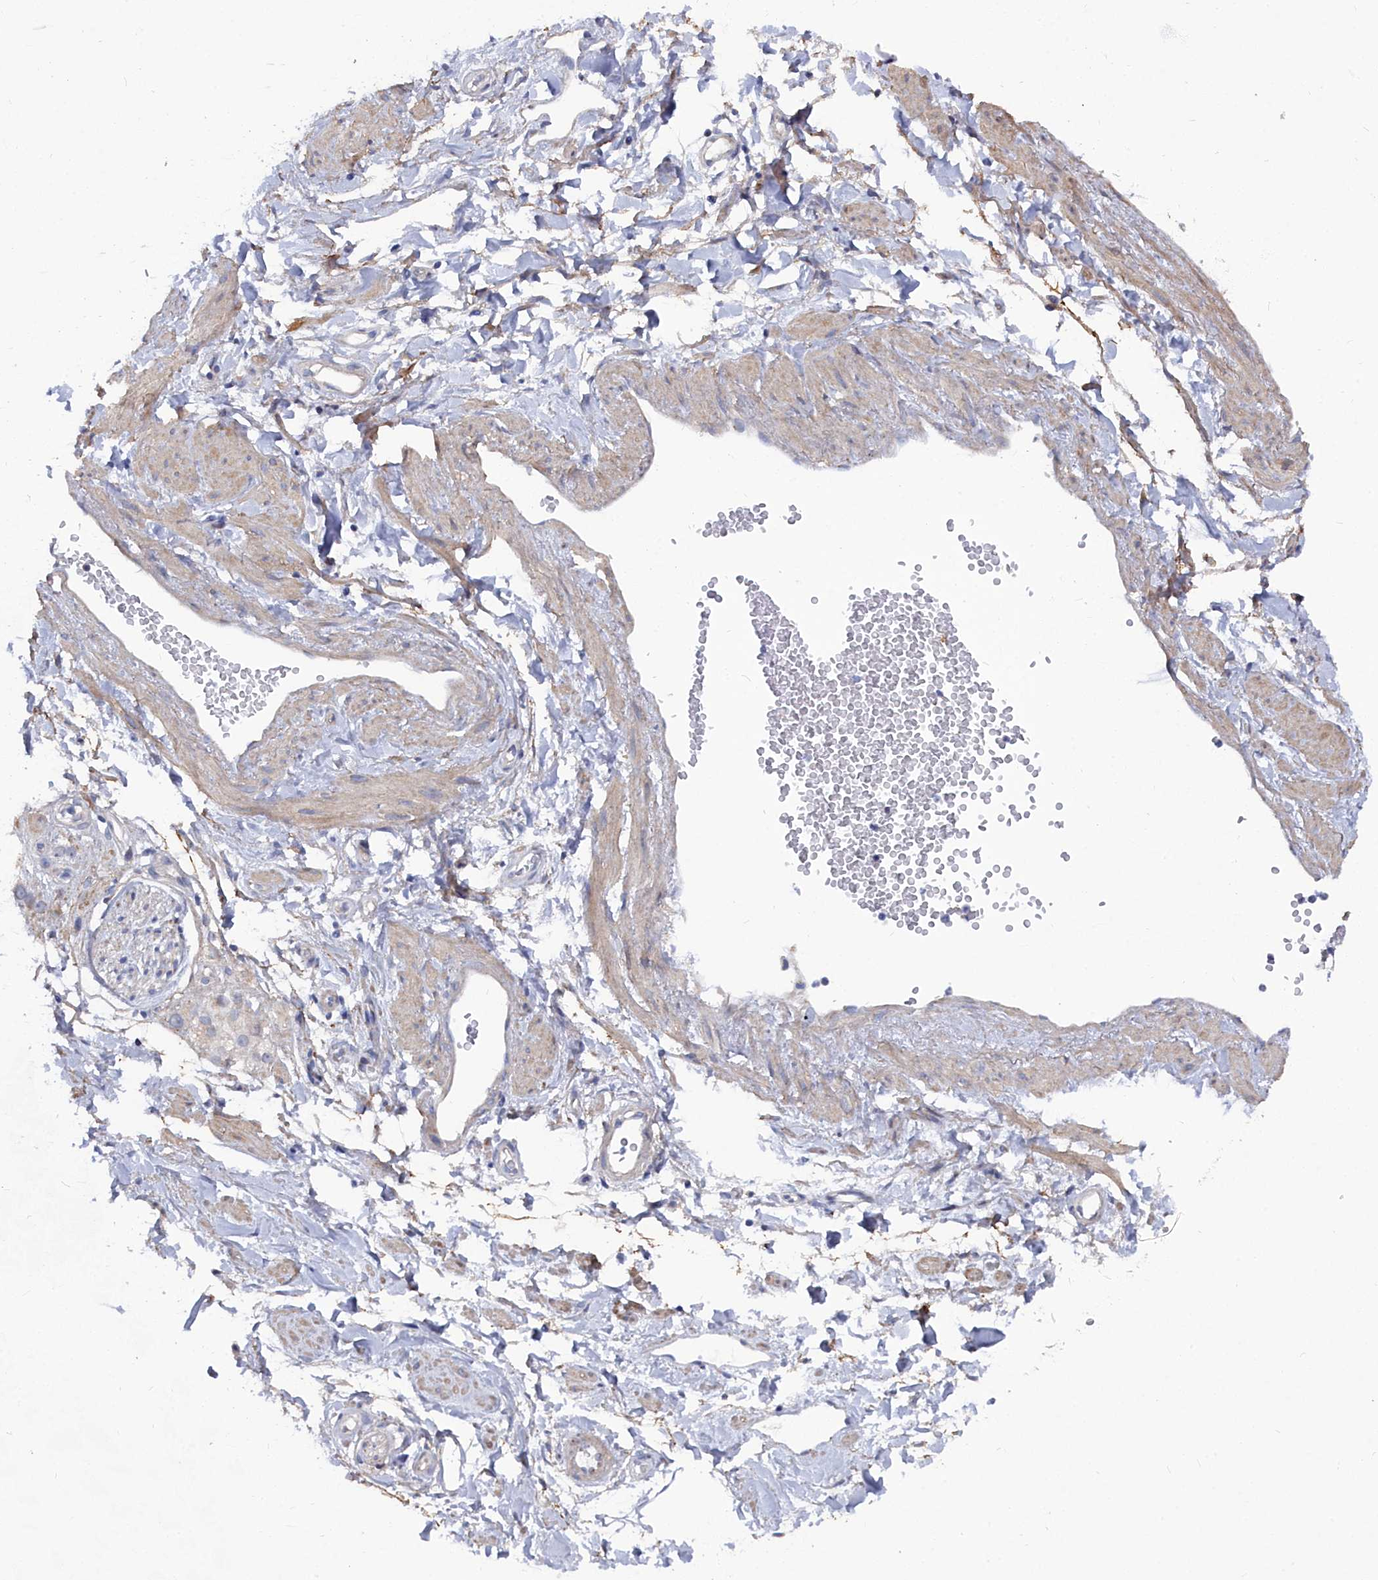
{"staining": {"intensity": "negative", "quantity": "none", "location": "none"}, "tissue": "adipose tissue", "cell_type": "Adipocytes", "image_type": "normal", "snomed": [{"axis": "morphology", "description": "Normal tissue, NOS"}, {"axis": "topography", "description": "Soft tissue"}, {"axis": "topography", "description": "Adipose tissue"}, {"axis": "topography", "description": "Vascular tissue"}, {"axis": "topography", "description": "Peripheral nerve tissue"}], "caption": "This is an IHC micrograph of benign adipose tissue. There is no staining in adipocytes.", "gene": "SHISAL2A", "patient": {"sex": "male", "age": 74}}